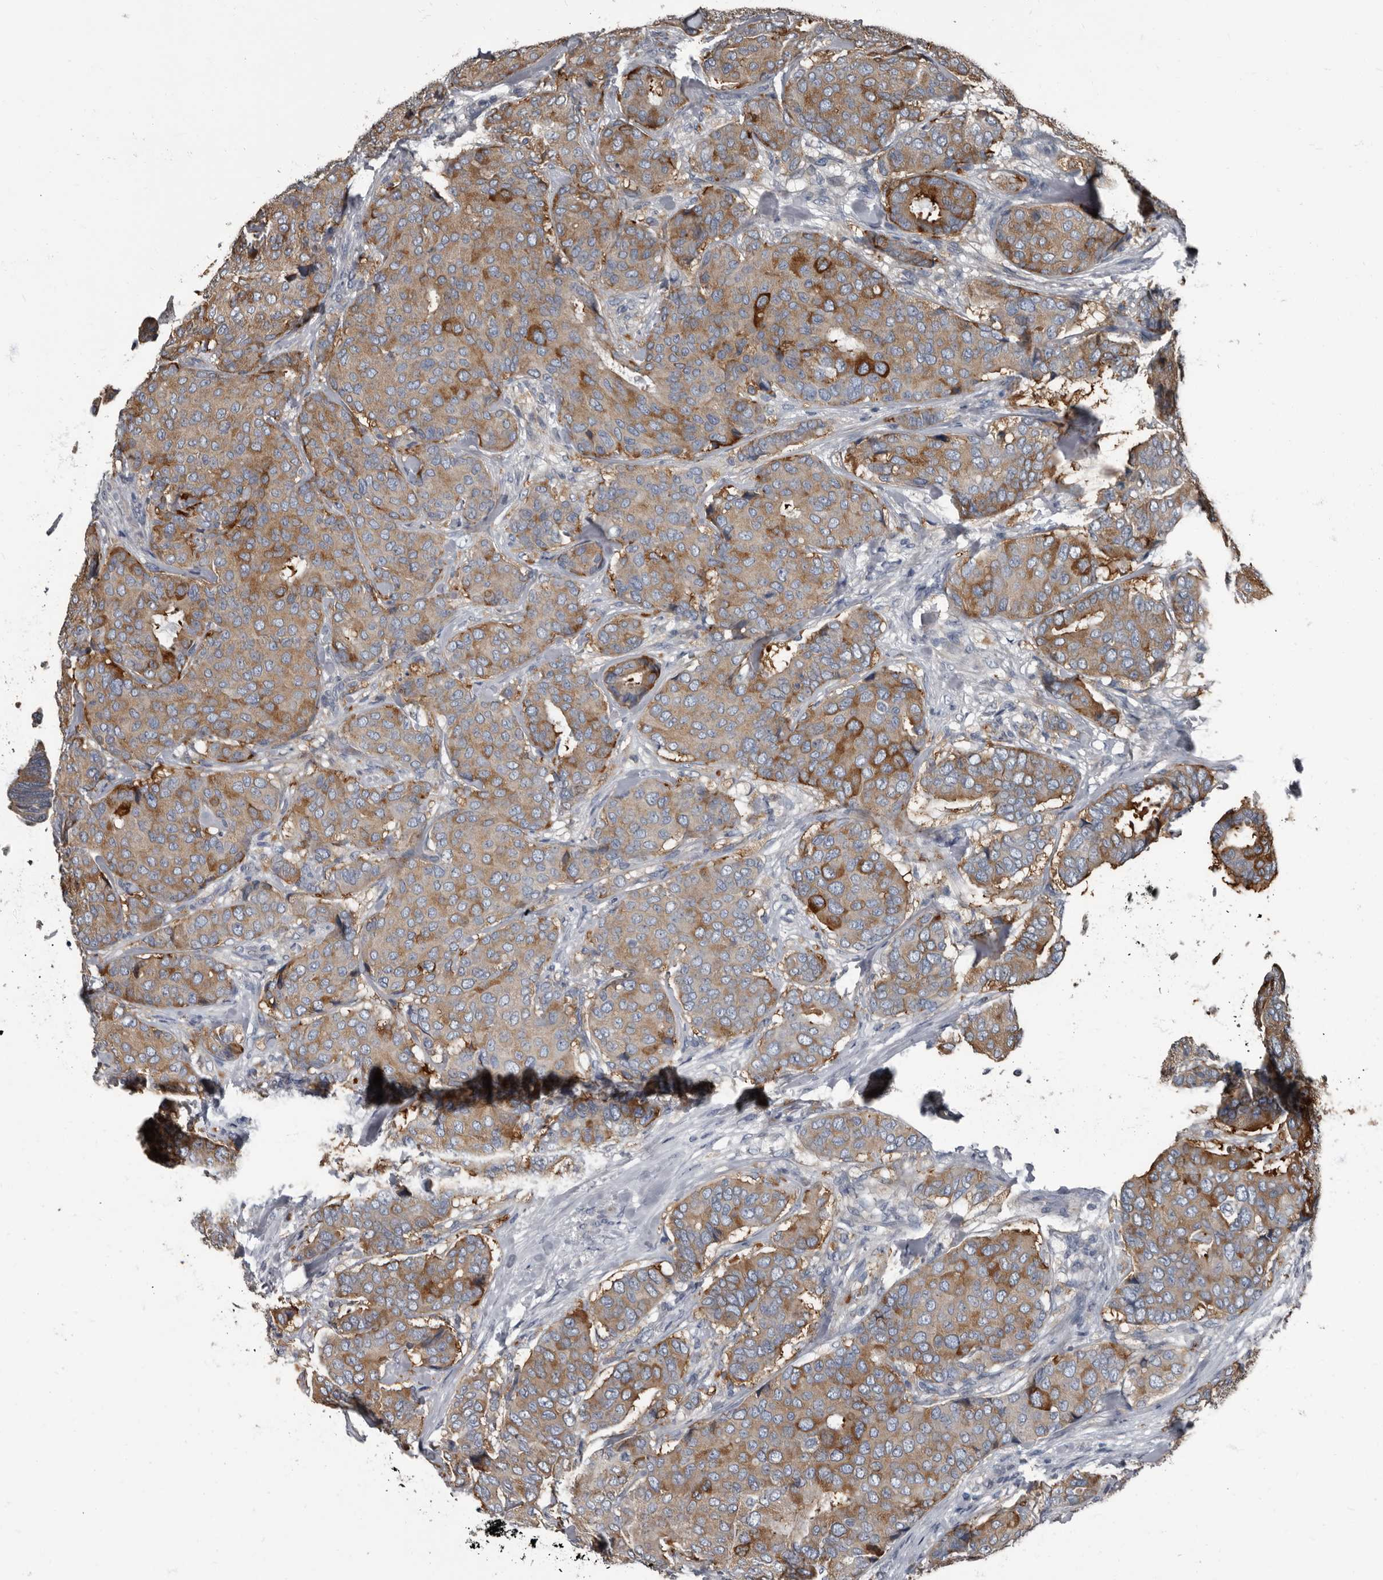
{"staining": {"intensity": "strong", "quantity": "25%-75%", "location": "cytoplasmic/membranous"}, "tissue": "breast cancer", "cell_type": "Tumor cells", "image_type": "cancer", "snomed": [{"axis": "morphology", "description": "Duct carcinoma"}, {"axis": "topography", "description": "Breast"}], "caption": "Strong cytoplasmic/membranous protein staining is identified in approximately 25%-75% of tumor cells in breast cancer (invasive ductal carcinoma).", "gene": "TPD52L1", "patient": {"sex": "female", "age": 75}}